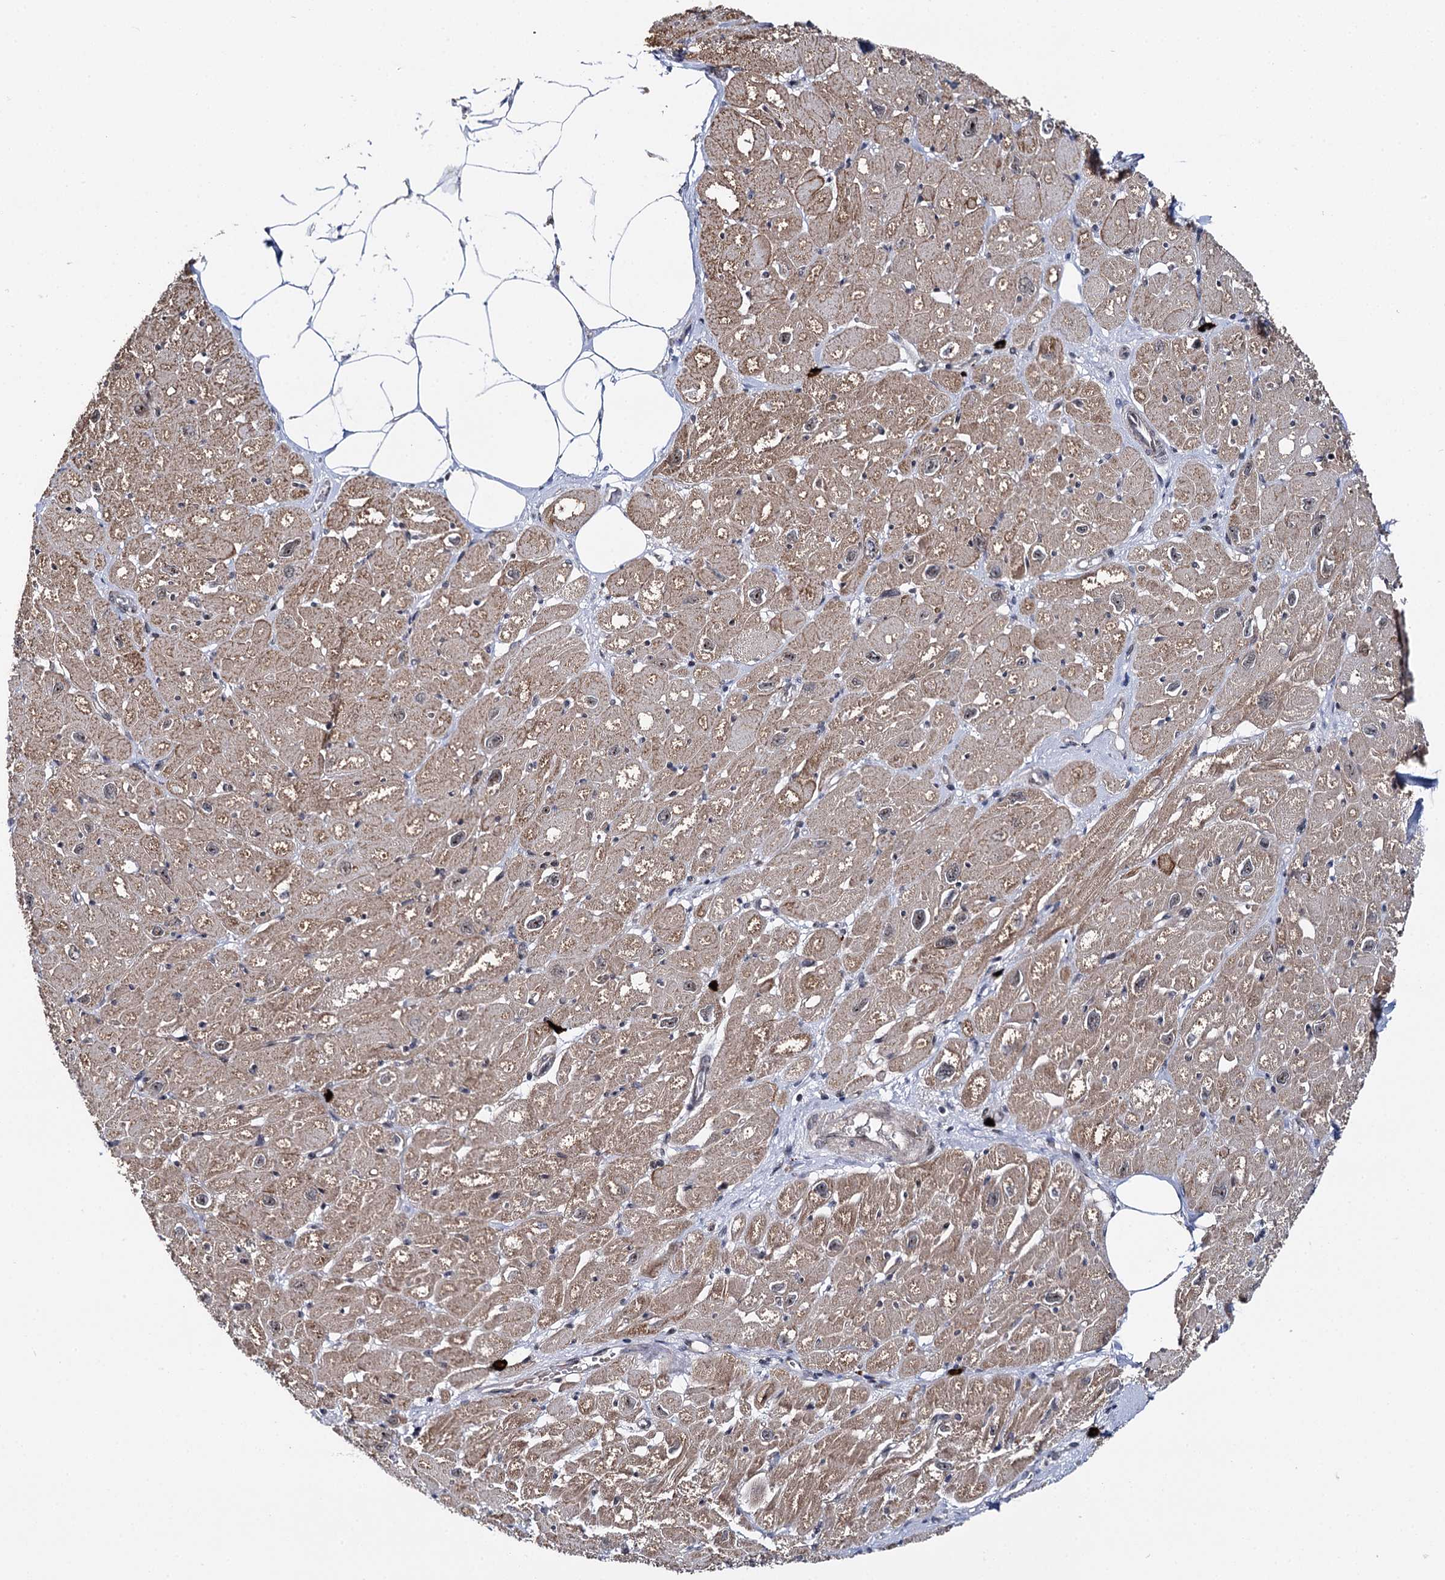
{"staining": {"intensity": "moderate", "quantity": ">75%", "location": "cytoplasmic/membranous"}, "tissue": "heart muscle", "cell_type": "Cardiomyocytes", "image_type": "normal", "snomed": [{"axis": "morphology", "description": "Normal tissue, NOS"}, {"axis": "topography", "description": "Heart"}], "caption": "Heart muscle stained for a protein exhibits moderate cytoplasmic/membranous positivity in cardiomyocytes.", "gene": "BUD13", "patient": {"sex": "male", "age": 50}}